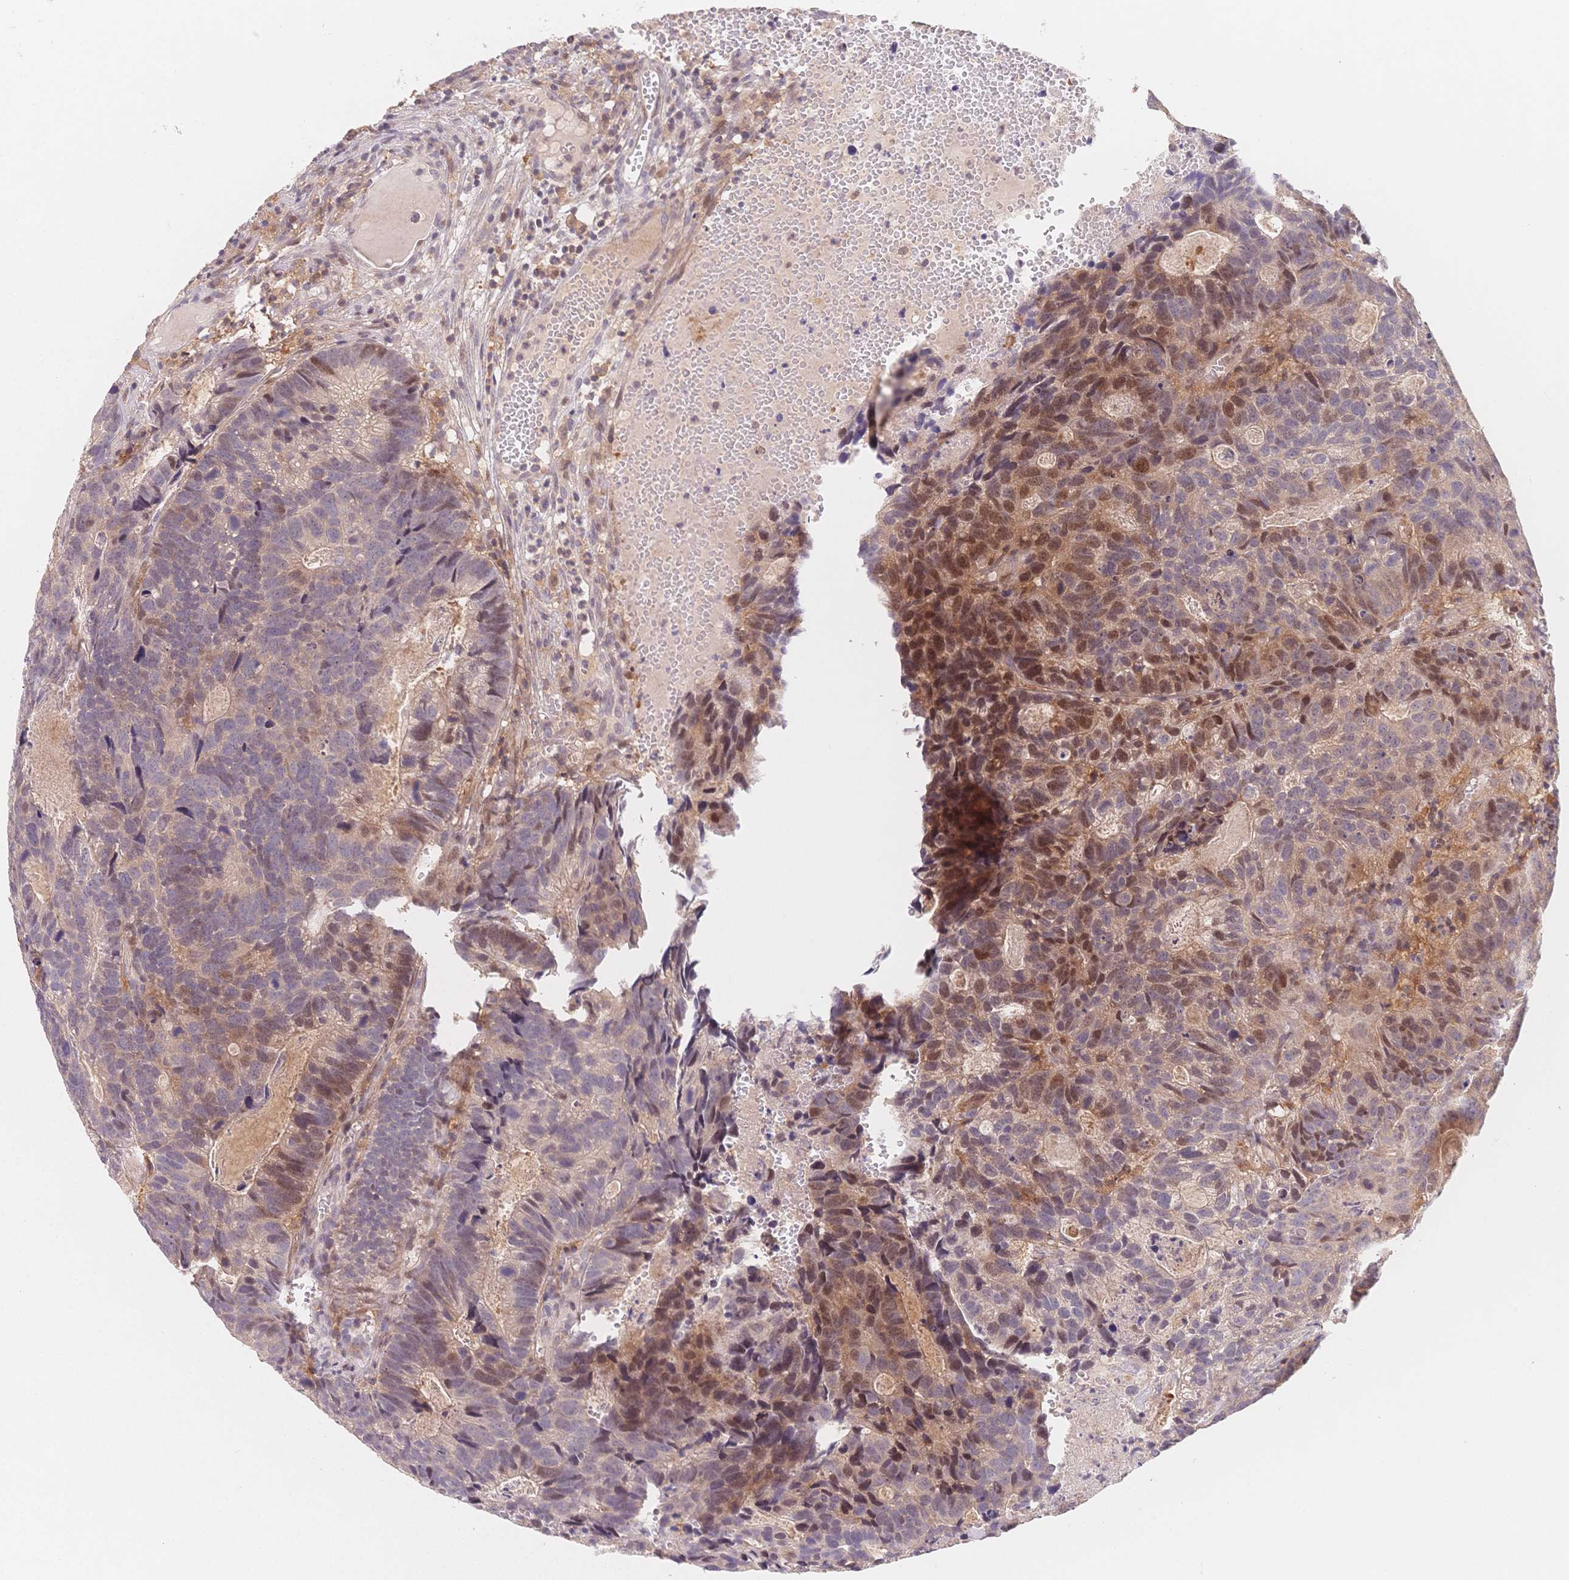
{"staining": {"intensity": "moderate", "quantity": "<25%", "location": "nuclear"}, "tissue": "head and neck cancer", "cell_type": "Tumor cells", "image_type": "cancer", "snomed": [{"axis": "morphology", "description": "Adenocarcinoma, NOS"}, {"axis": "topography", "description": "Head-Neck"}], "caption": "Moderate nuclear staining is seen in approximately <25% of tumor cells in head and neck cancer (adenocarcinoma). The staining was performed using DAB to visualize the protein expression in brown, while the nuclei were stained in blue with hematoxylin (Magnification: 20x).", "gene": "C12orf75", "patient": {"sex": "male", "age": 62}}